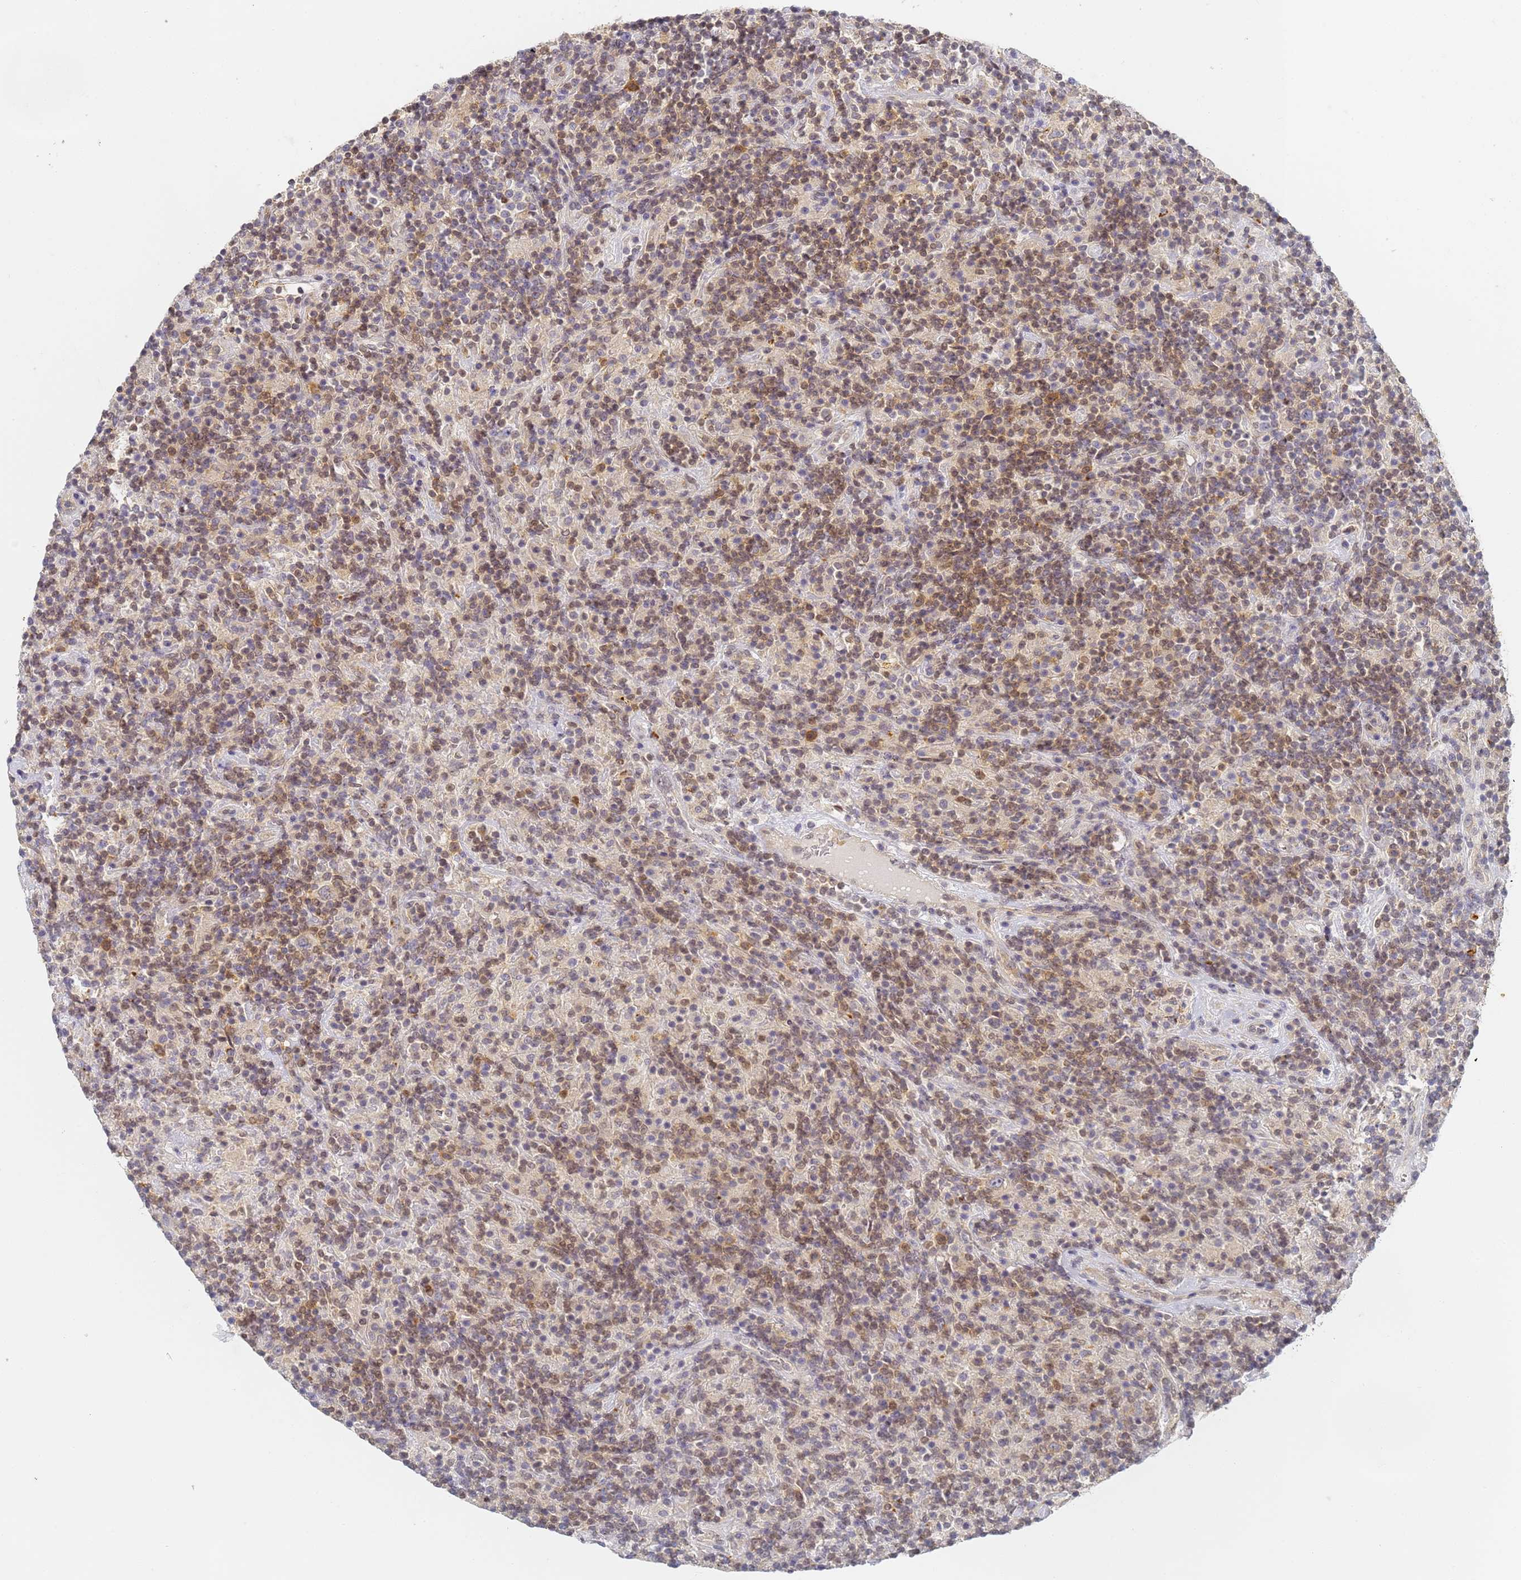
{"staining": {"intensity": "negative", "quantity": "none", "location": "none"}, "tissue": "lymphoma", "cell_type": "Tumor cells", "image_type": "cancer", "snomed": [{"axis": "morphology", "description": "Hodgkin's disease, NOS"}, {"axis": "topography", "description": "Lymph node"}], "caption": "High power microscopy image of an IHC micrograph of Hodgkin's disease, revealing no significant expression in tumor cells.", "gene": "HMCES", "patient": {"sex": "male", "age": 70}}